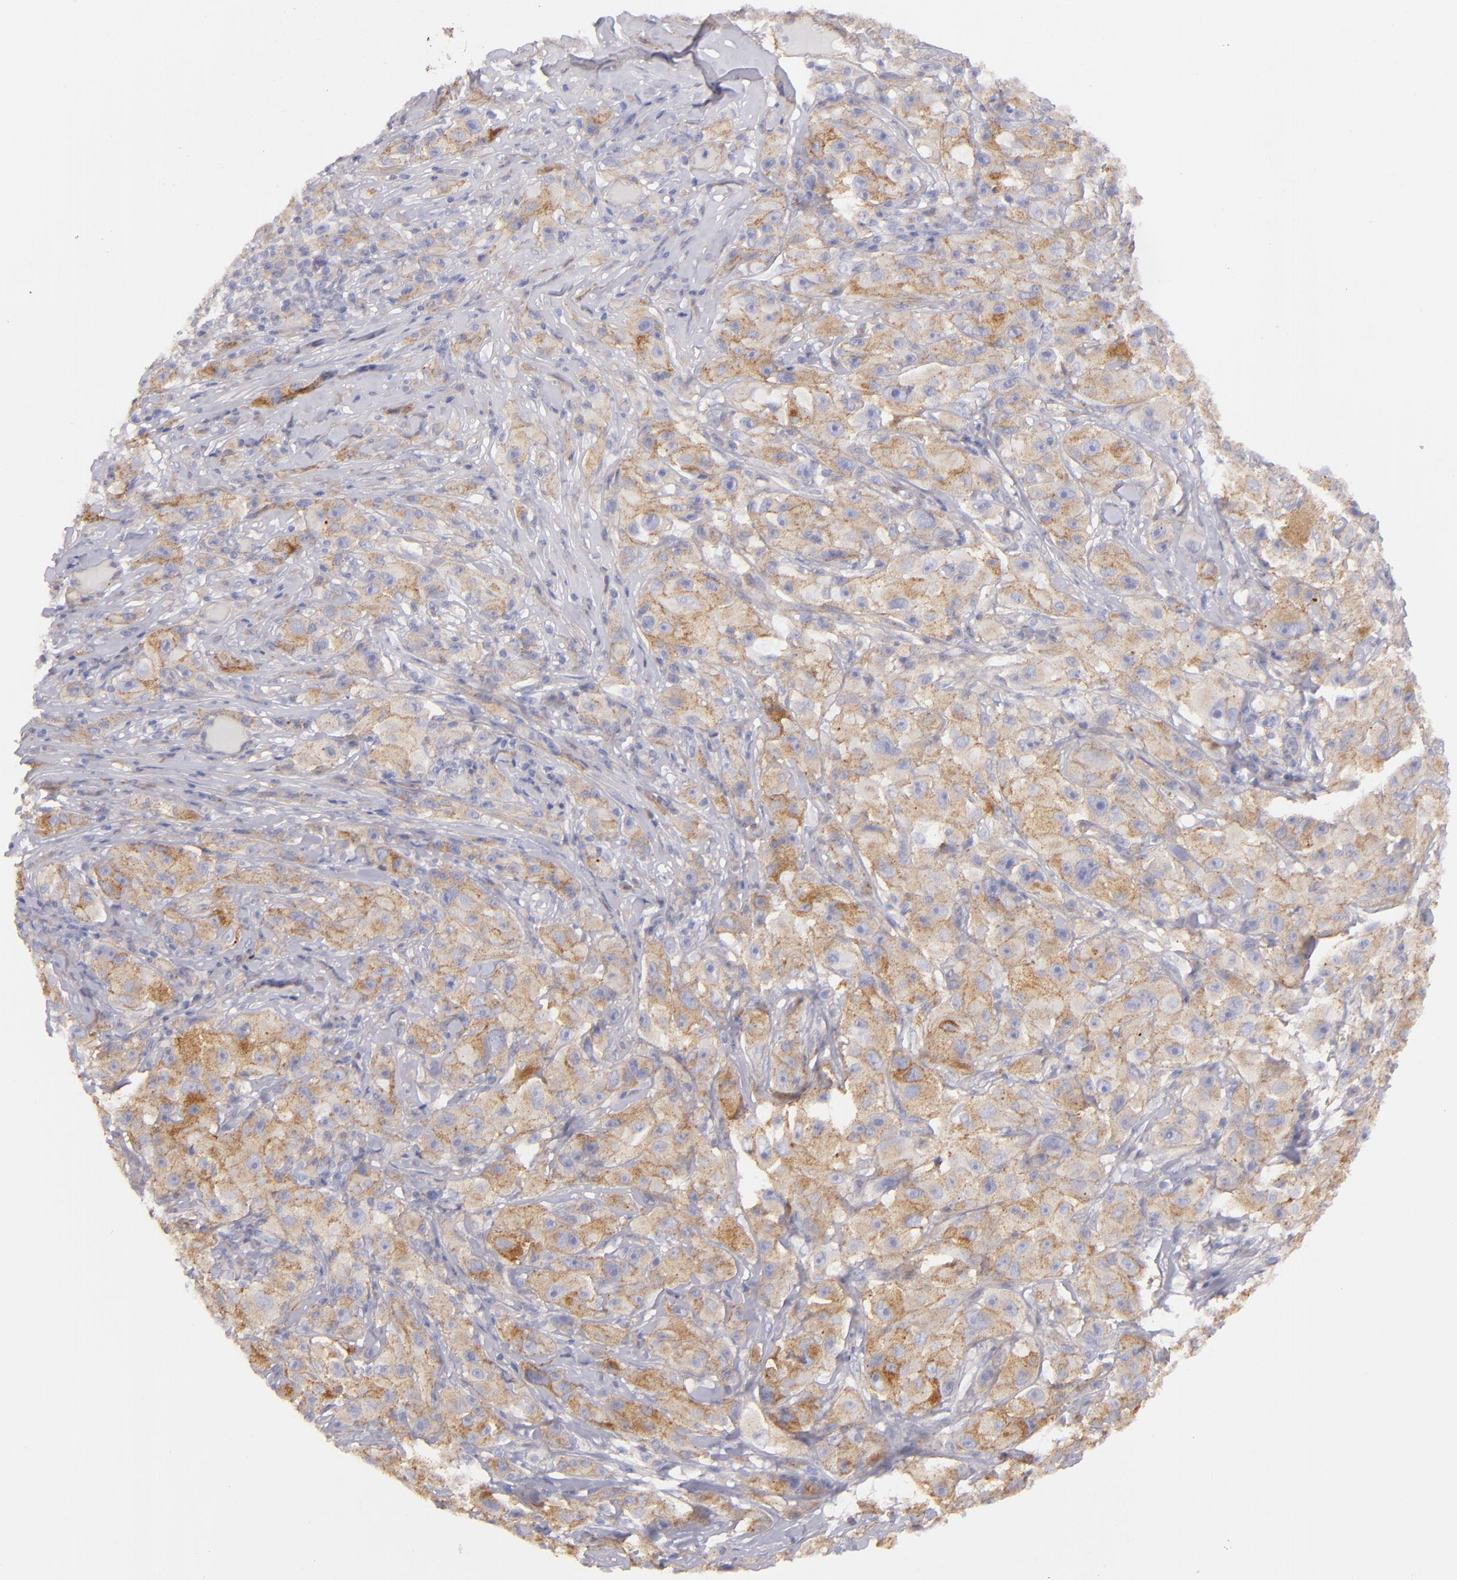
{"staining": {"intensity": "moderate", "quantity": "25%-75%", "location": "cytoplasmic/membranous"}, "tissue": "melanoma", "cell_type": "Tumor cells", "image_type": "cancer", "snomed": [{"axis": "morphology", "description": "Malignant melanoma, NOS"}, {"axis": "topography", "description": "Skin"}], "caption": "The immunohistochemical stain highlights moderate cytoplasmic/membranous staining in tumor cells of malignant melanoma tissue.", "gene": "CD151", "patient": {"sex": "male", "age": 56}}